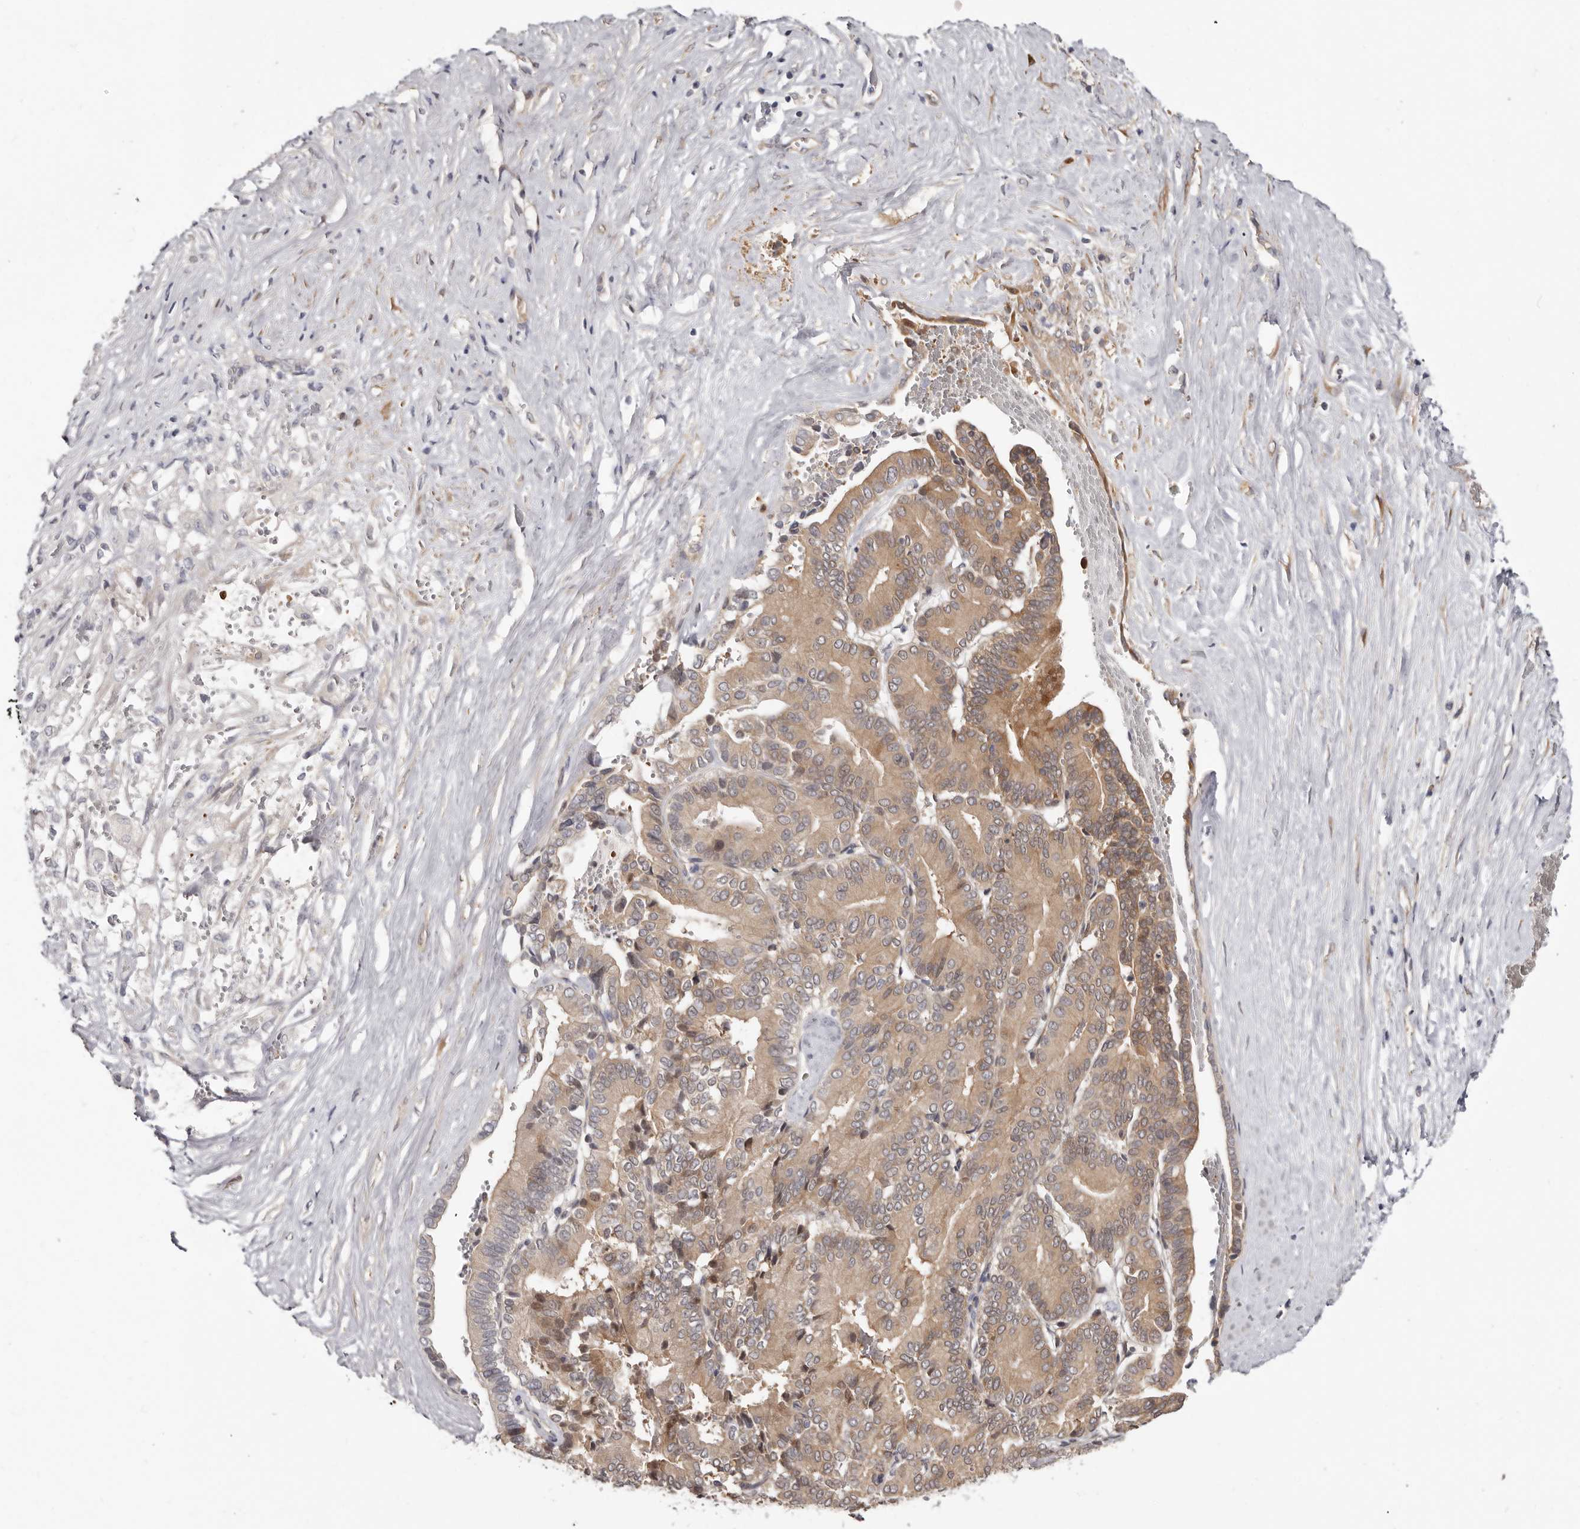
{"staining": {"intensity": "moderate", "quantity": ">75%", "location": "cytoplasmic/membranous"}, "tissue": "liver cancer", "cell_type": "Tumor cells", "image_type": "cancer", "snomed": [{"axis": "morphology", "description": "Cholangiocarcinoma"}, {"axis": "topography", "description": "Liver"}], "caption": "Liver cancer stained for a protein shows moderate cytoplasmic/membranous positivity in tumor cells. The protein is shown in brown color, while the nuclei are stained blue.", "gene": "SBDS", "patient": {"sex": "female", "age": 75}}